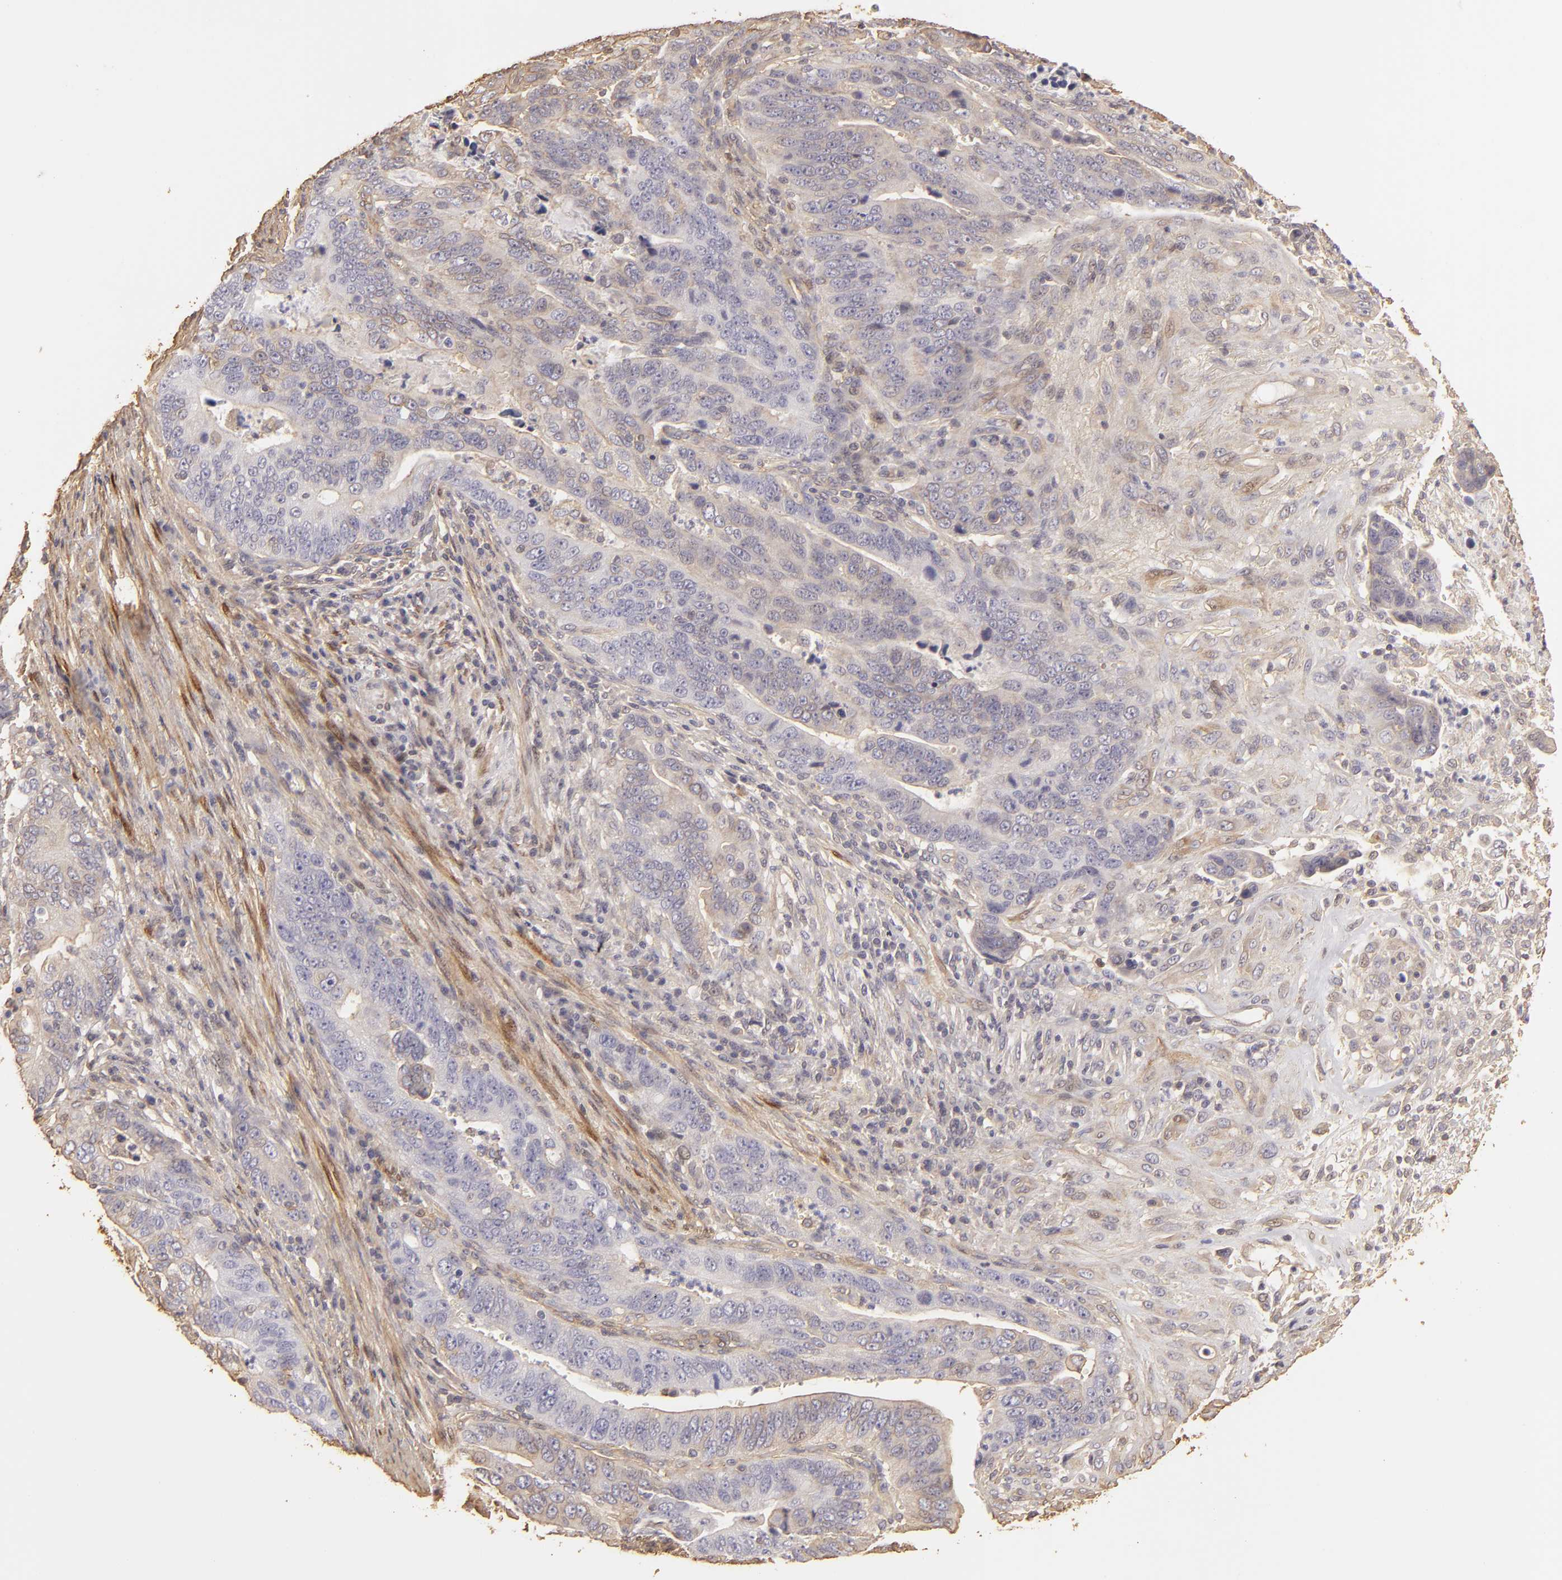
{"staining": {"intensity": "negative", "quantity": "none", "location": "none"}, "tissue": "stomach cancer", "cell_type": "Tumor cells", "image_type": "cancer", "snomed": [{"axis": "morphology", "description": "Adenocarcinoma, NOS"}, {"axis": "topography", "description": "Stomach, upper"}], "caption": "An immunohistochemistry (IHC) micrograph of stomach cancer is shown. There is no staining in tumor cells of stomach cancer. (Brightfield microscopy of DAB (3,3'-diaminobenzidine) IHC at high magnification).", "gene": "HSPB6", "patient": {"sex": "female", "age": 50}}